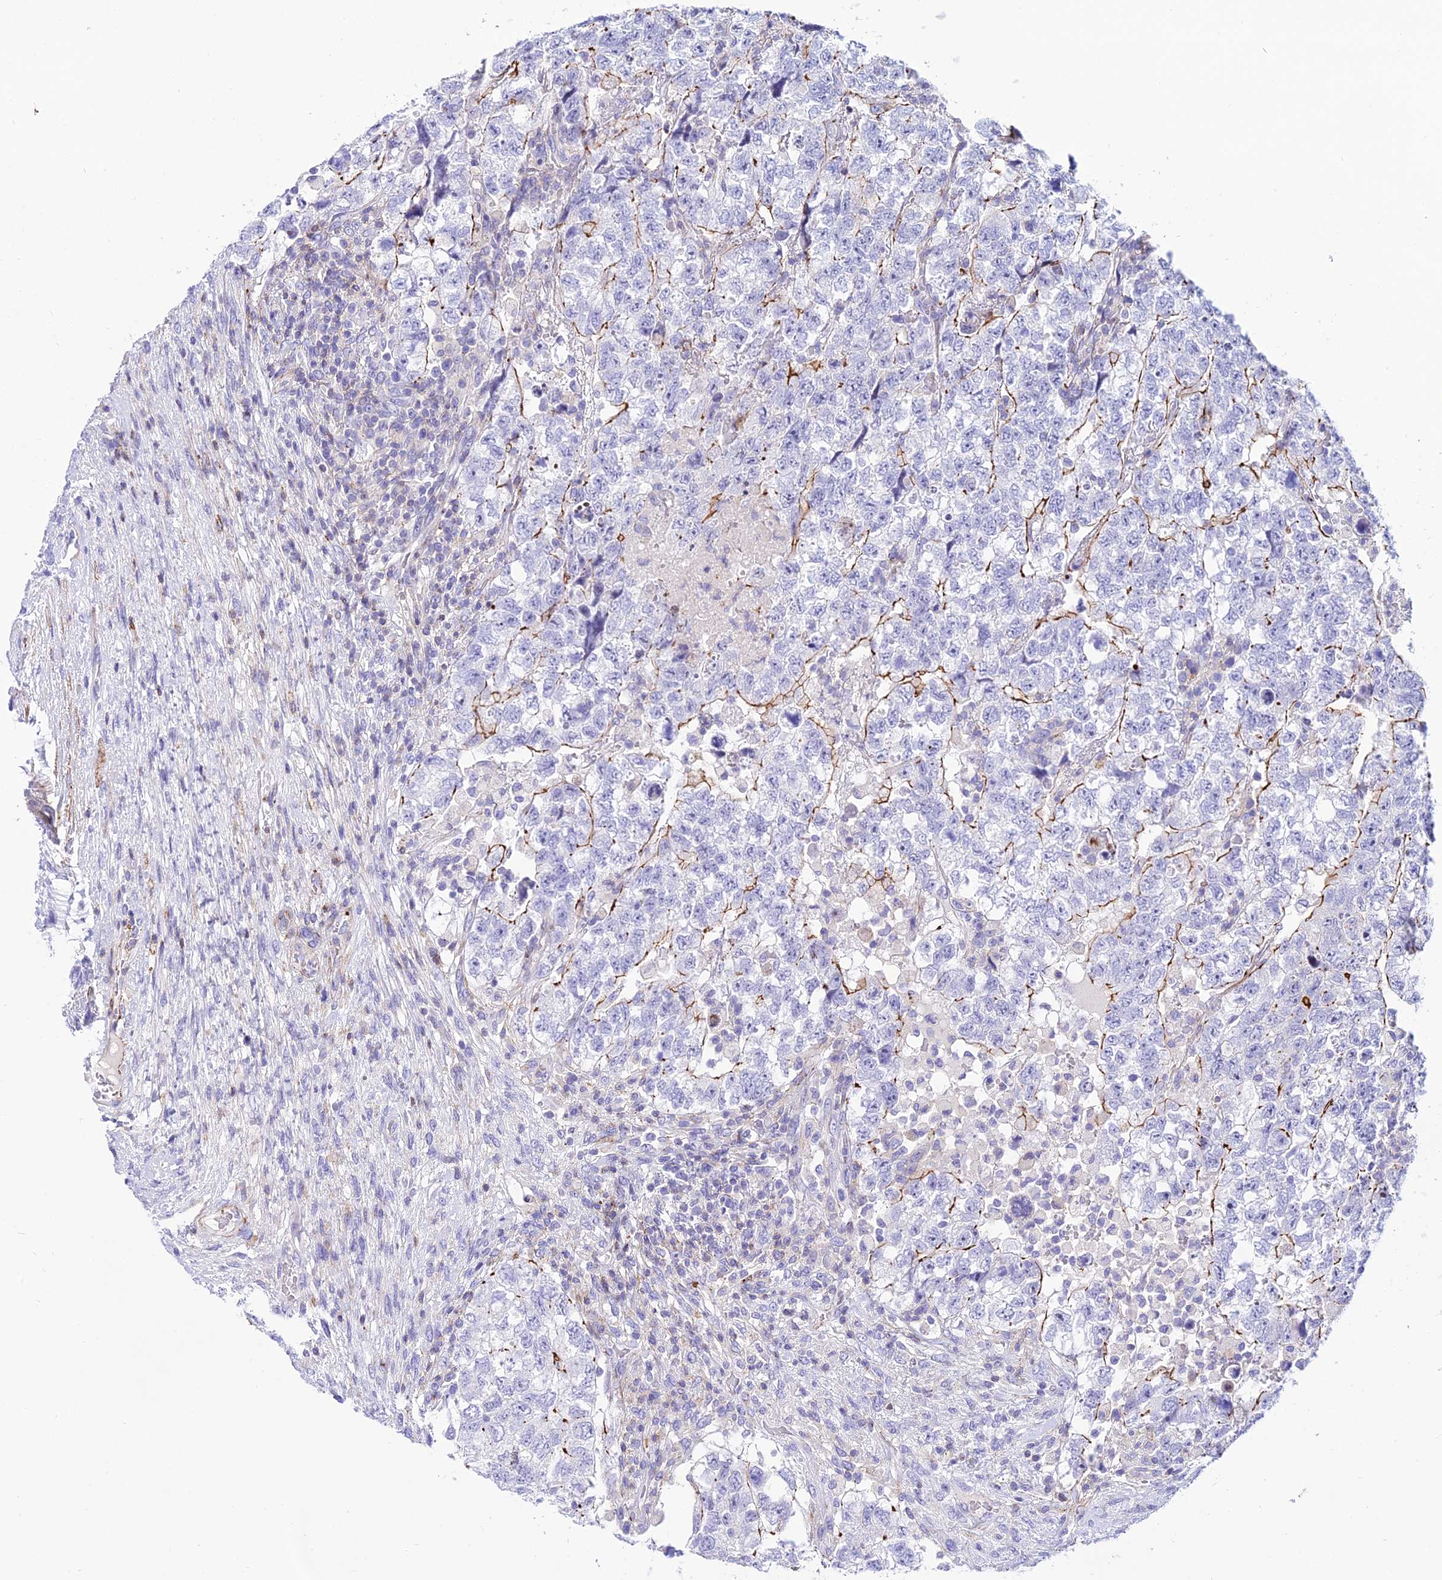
{"staining": {"intensity": "moderate", "quantity": "<25%", "location": "cytoplasmic/membranous"}, "tissue": "testis cancer", "cell_type": "Tumor cells", "image_type": "cancer", "snomed": [{"axis": "morphology", "description": "Normal tissue, NOS"}, {"axis": "morphology", "description": "Carcinoma, Embryonal, NOS"}, {"axis": "topography", "description": "Testis"}], "caption": "Tumor cells exhibit moderate cytoplasmic/membranous expression in about <25% of cells in embryonal carcinoma (testis).", "gene": "DLX1", "patient": {"sex": "male", "age": 36}}